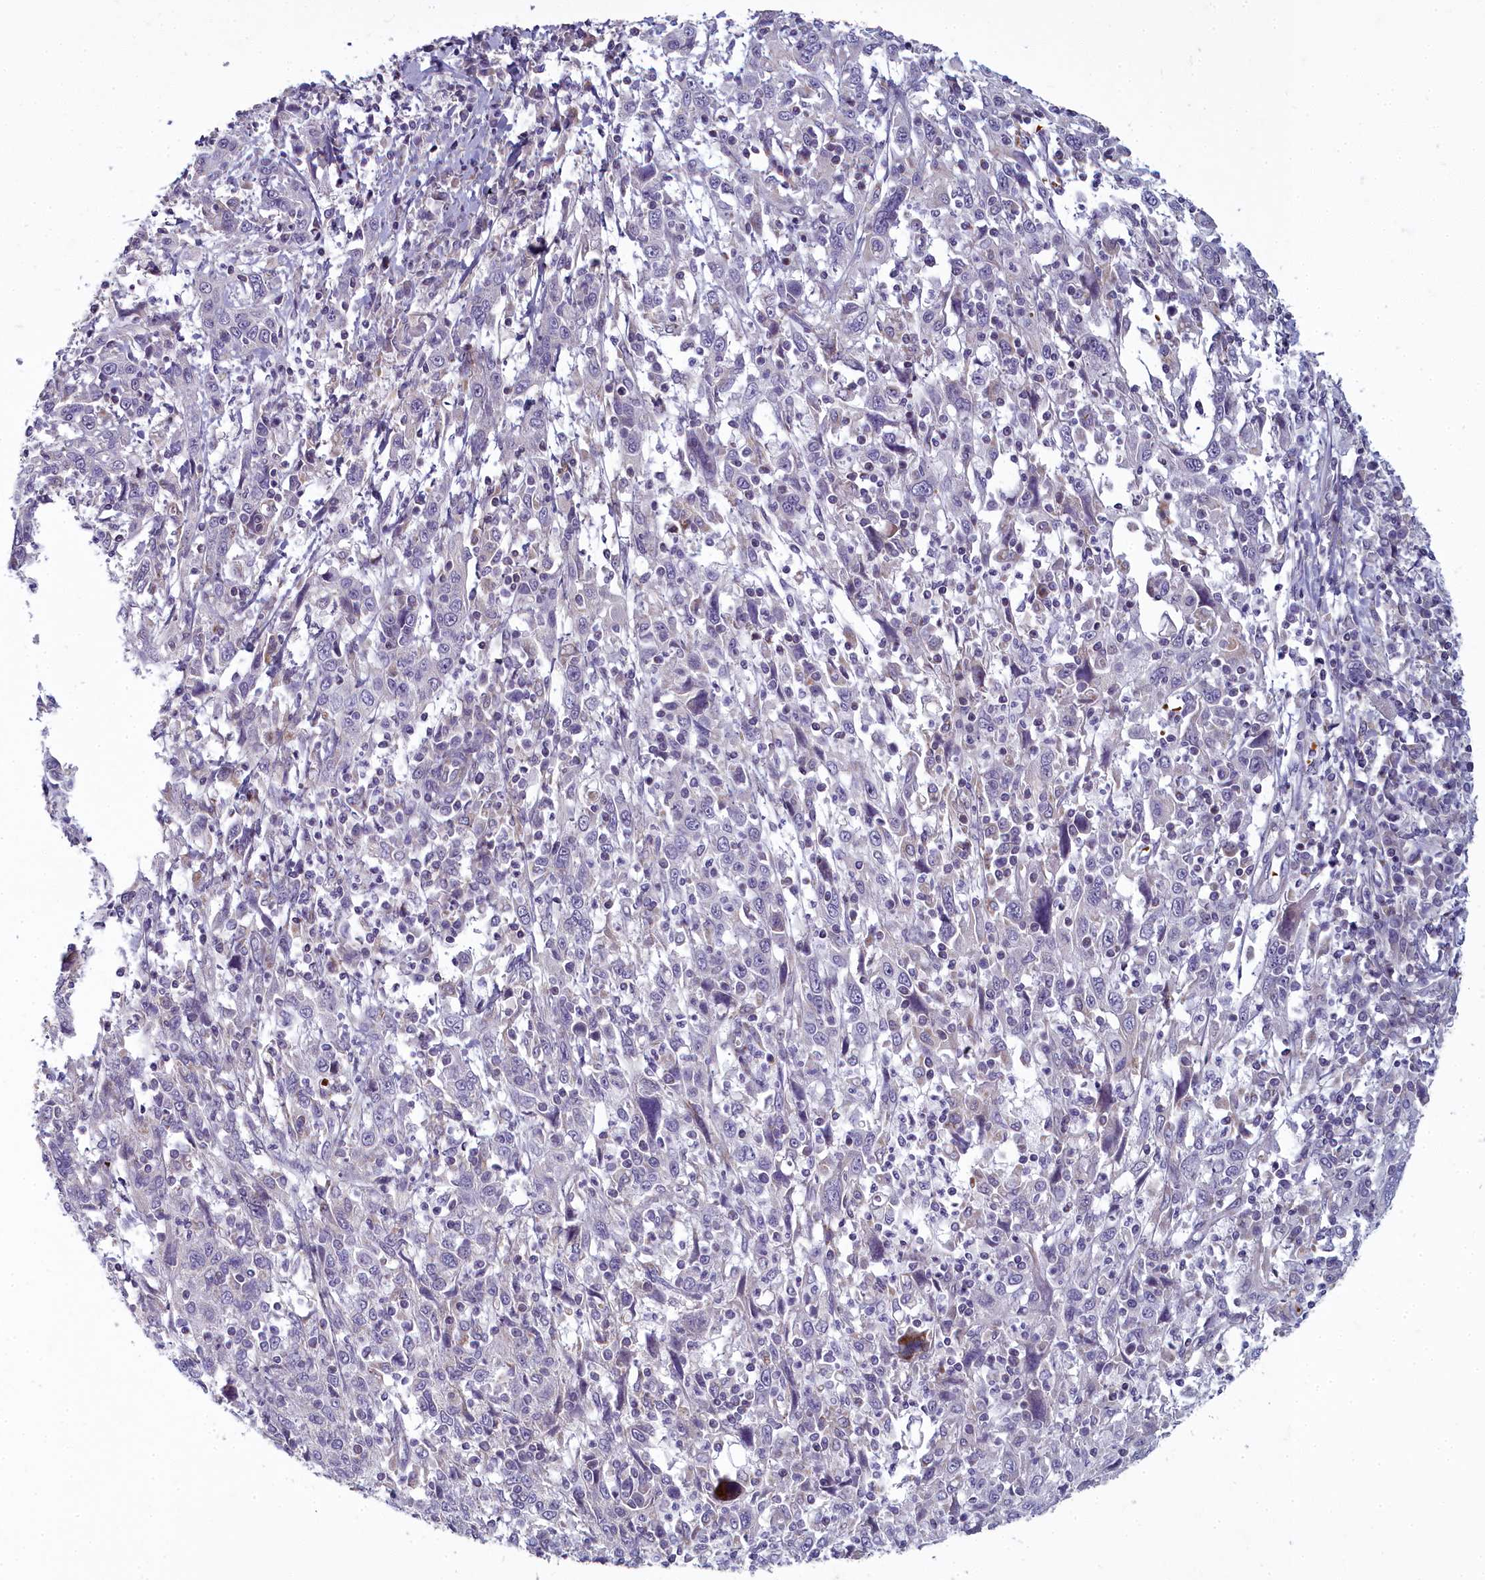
{"staining": {"intensity": "negative", "quantity": "none", "location": "none"}, "tissue": "cervical cancer", "cell_type": "Tumor cells", "image_type": "cancer", "snomed": [{"axis": "morphology", "description": "Squamous cell carcinoma, NOS"}, {"axis": "topography", "description": "Cervix"}], "caption": "The photomicrograph reveals no significant positivity in tumor cells of squamous cell carcinoma (cervical).", "gene": "ARL15", "patient": {"sex": "female", "age": 46}}